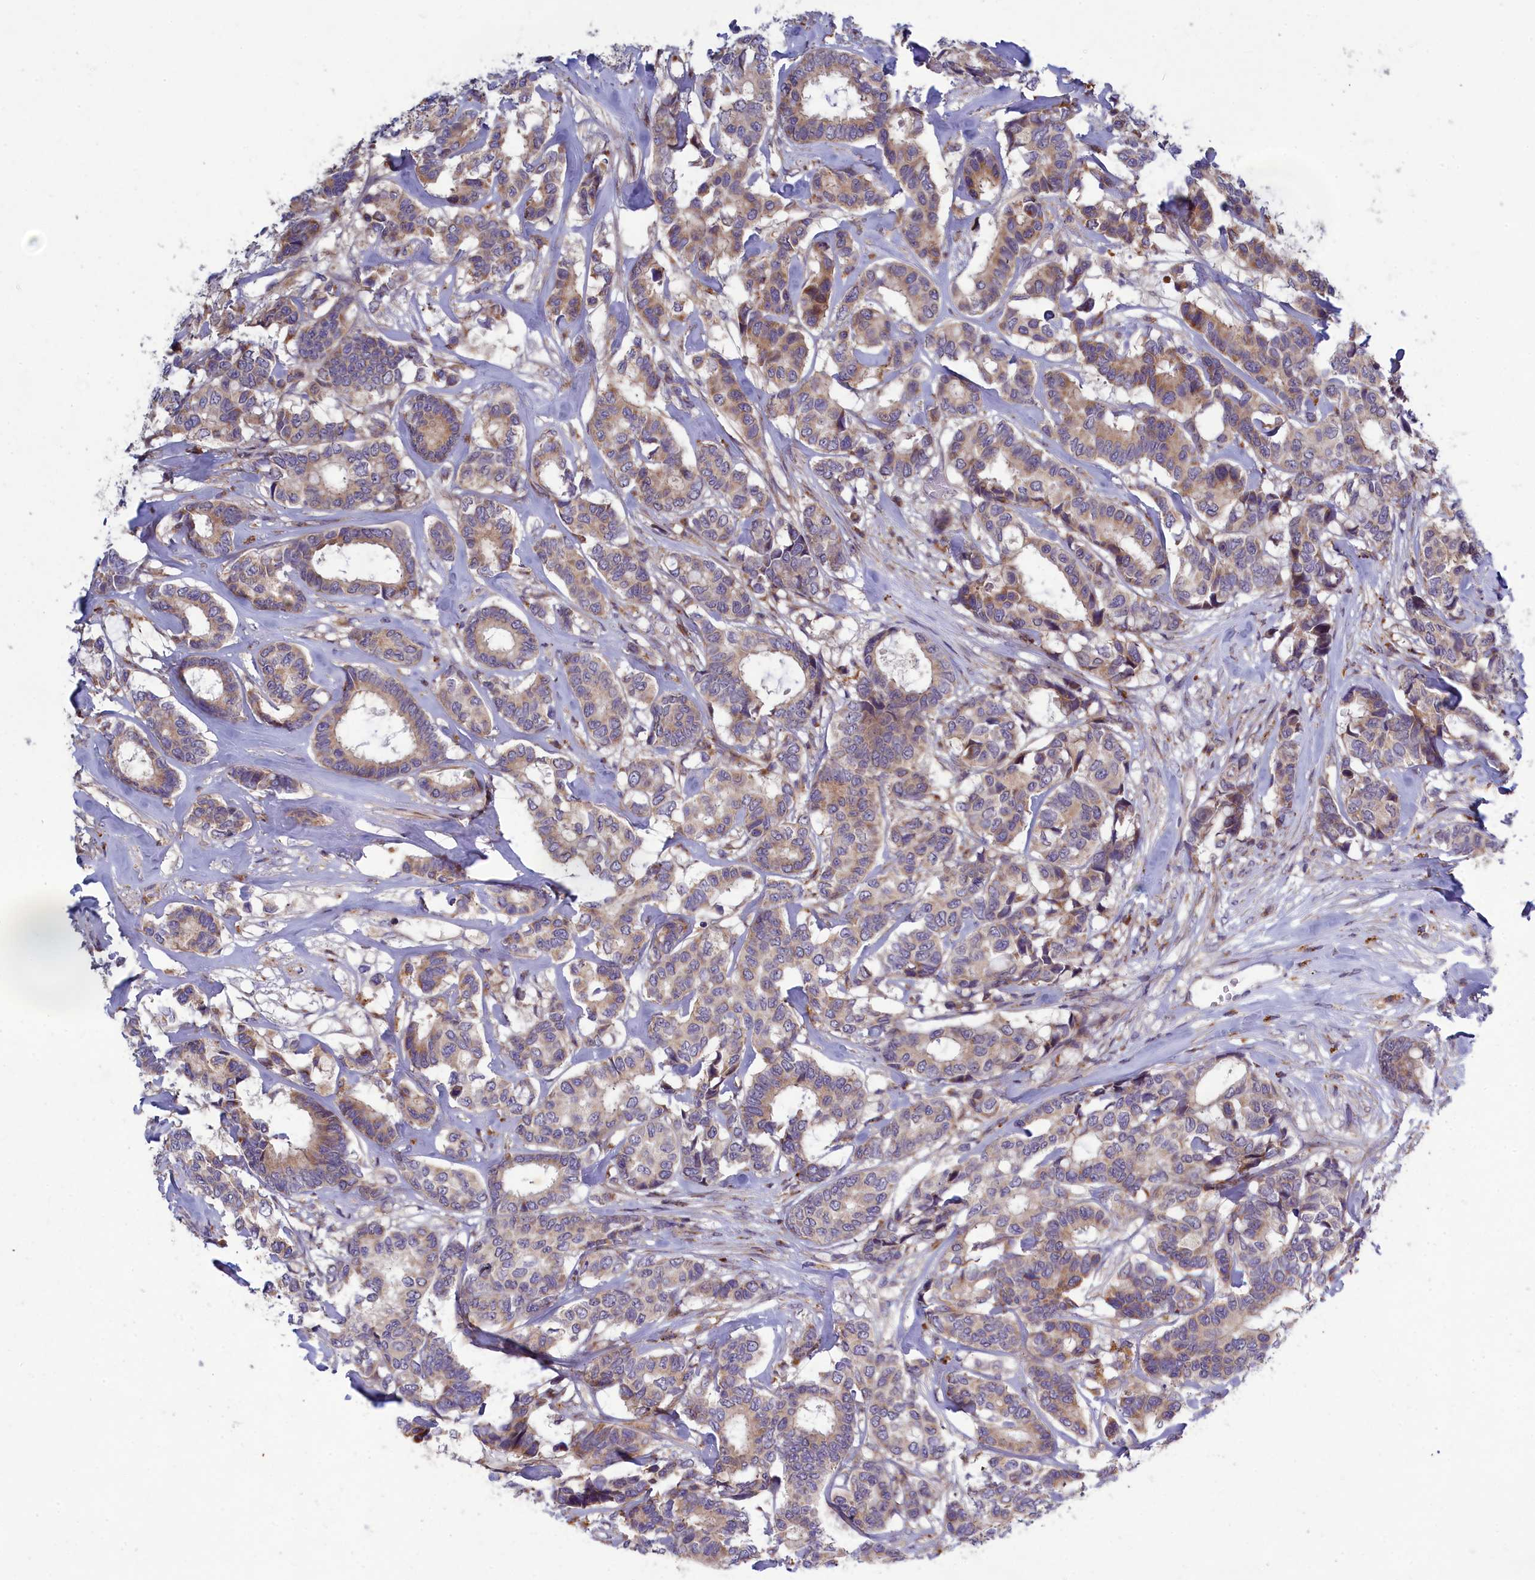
{"staining": {"intensity": "weak", "quantity": "25%-75%", "location": "cytoplasmic/membranous"}, "tissue": "breast cancer", "cell_type": "Tumor cells", "image_type": "cancer", "snomed": [{"axis": "morphology", "description": "Duct carcinoma"}, {"axis": "topography", "description": "Breast"}], "caption": "Immunohistochemical staining of human breast infiltrating ductal carcinoma exhibits low levels of weak cytoplasmic/membranous protein expression in approximately 25%-75% of tumor cells.", "gene": "BLTP2", "patient": {"sex": "female", "age": 87}}